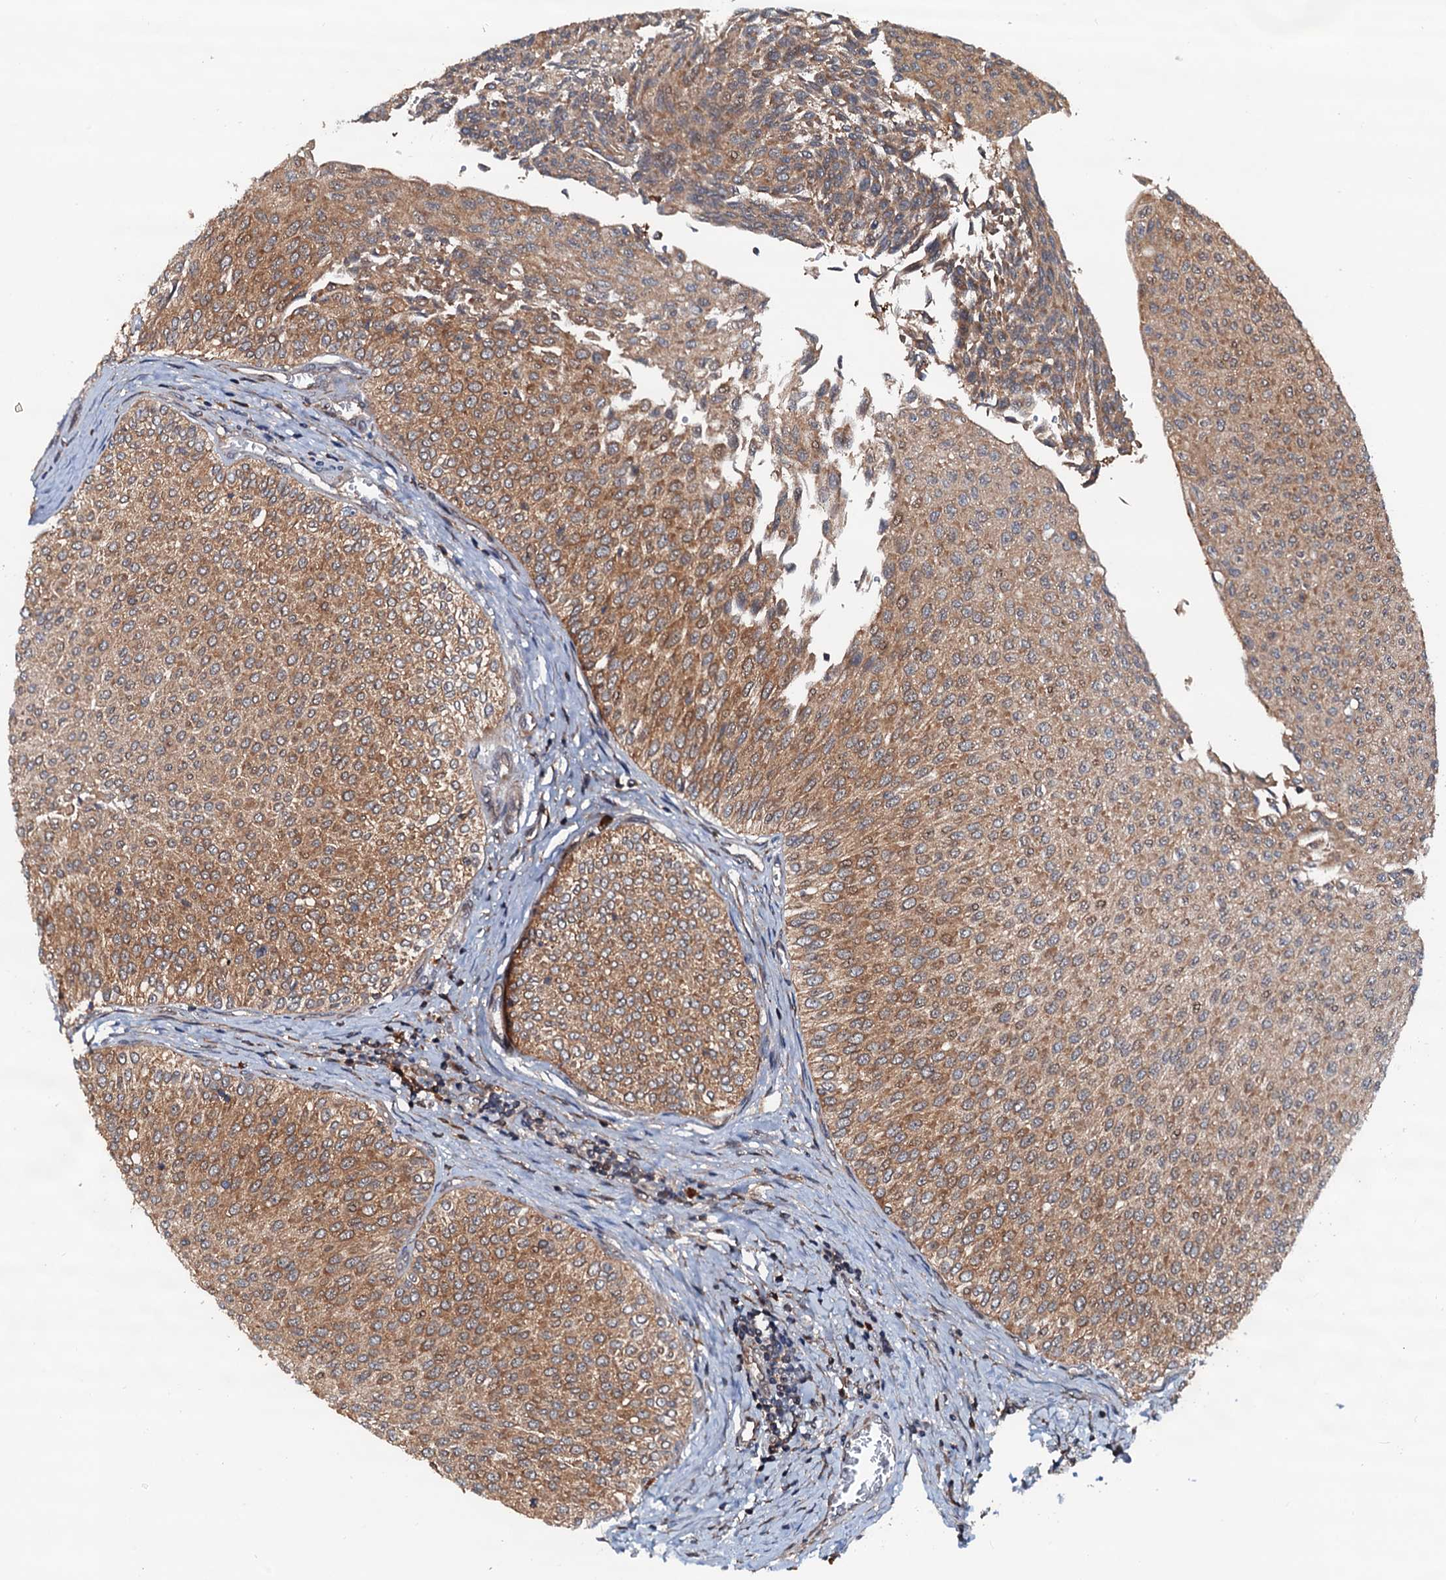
{"staining": {"intensity": "moderate", "quantity": ">75%", "location": "cytoplasmic/membranous"}, "tissue": "urothelial cancer", "cell_type": "Tumor cells", "image_type": "cancer", "snomed": [{"axis": "morphology", "description": "Urothelial carcinoma, Low grade"}, {"axis": "topography", "description": "Urinary bladder"}], "caption": "Immunohistochemical staining of human low-grade urothelial carcinoma exhibits medium levels of moderate cytoplasmic/membranous positivity in approximately >75% of tumor cells. (DAB (3,3'-diaminobenzidine) IHC, brown staining for protein, blue staining for nuclei).", "gene": "AAGAB", "patient": {"sex": "male", "age": 78}}